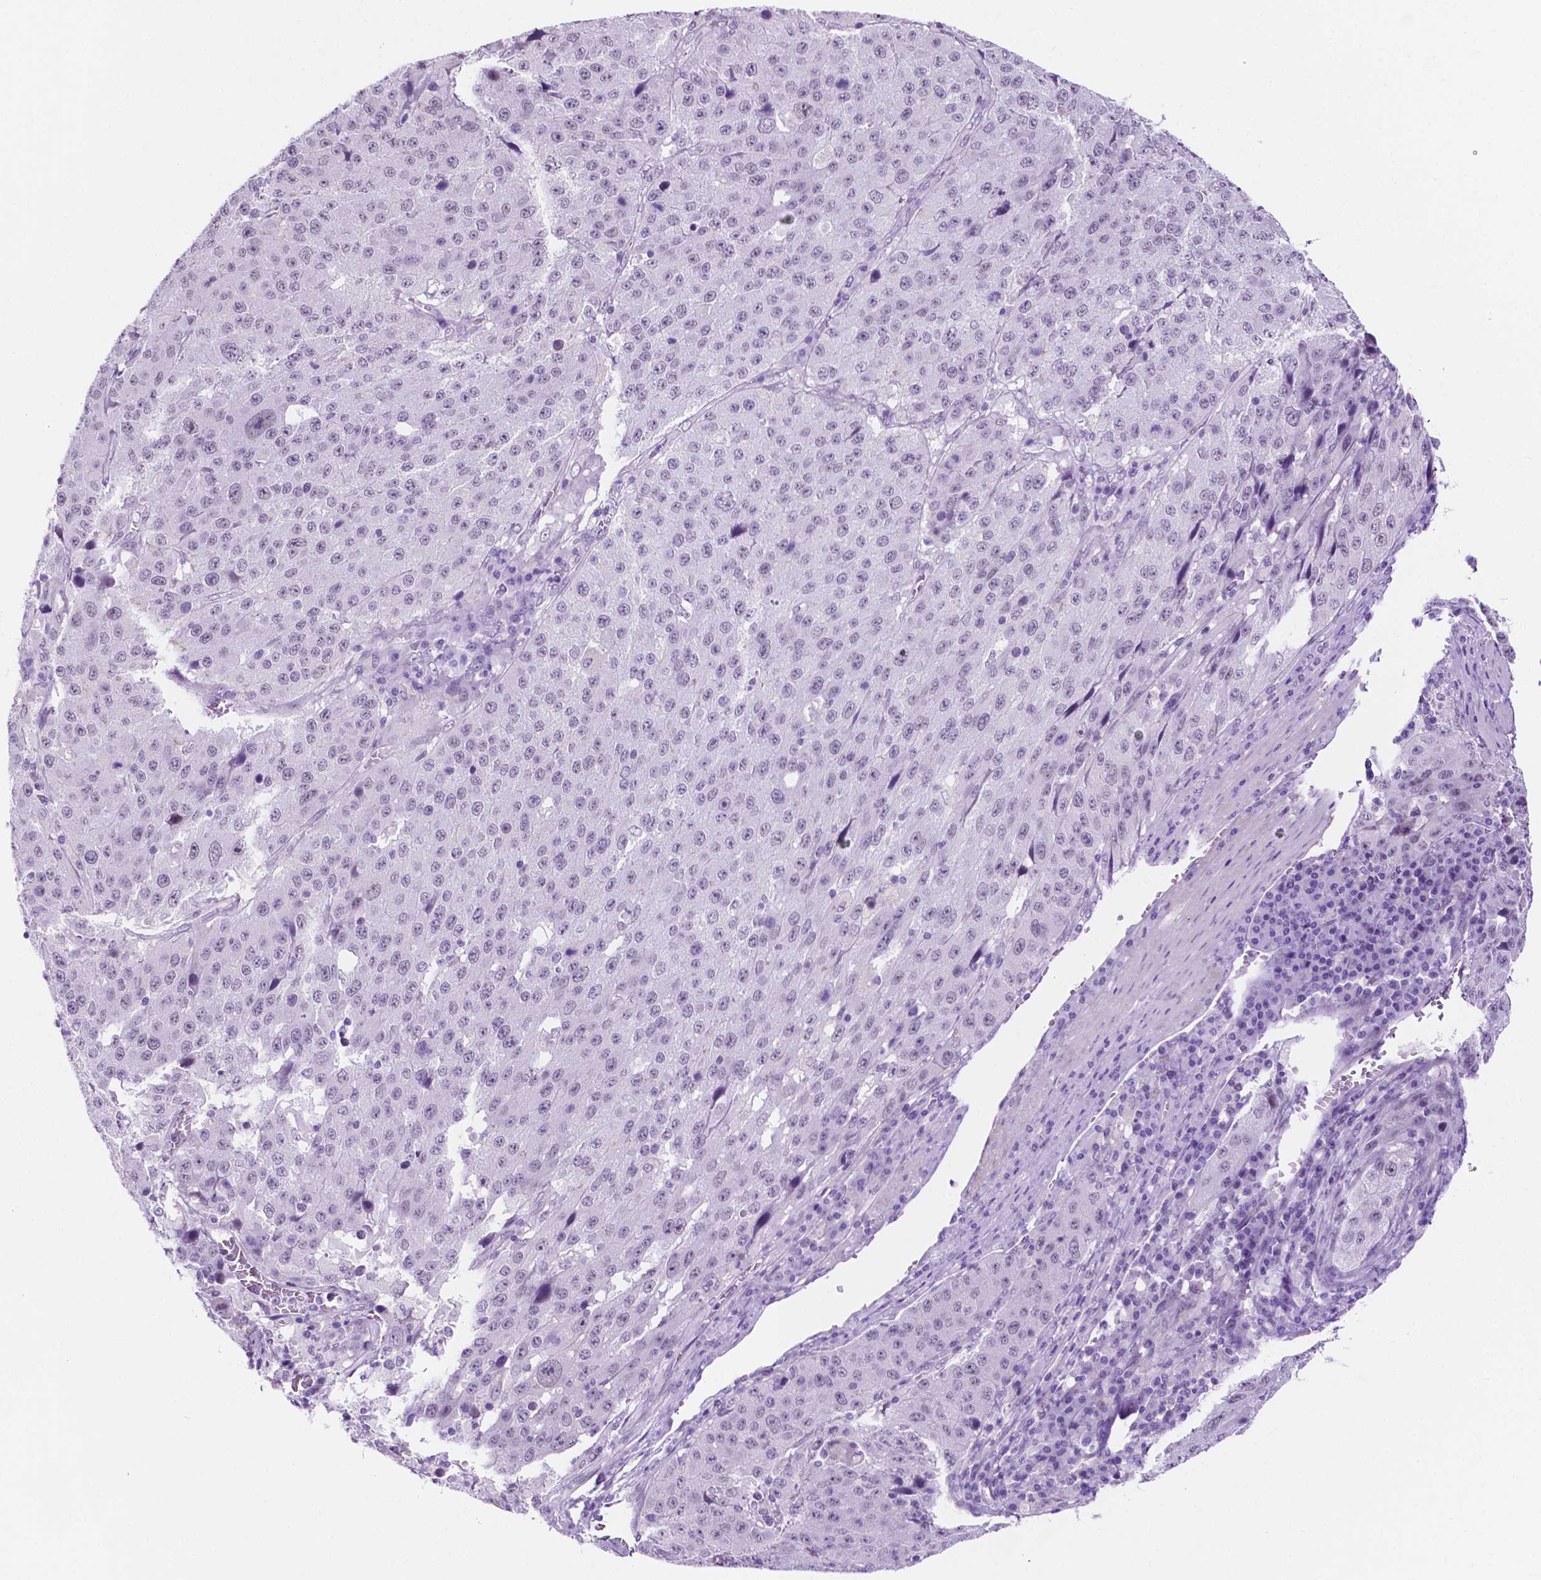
{"staining": {"intensity": "negative", "quantity": "none", "location": "none"}, "tissue": "stomach cancer", "cell_type": "Tumor cells", "image_type": "cancer", "snomed": [{"axis": "morphology", "description": "Adenocarcinoma, NOS"}, {"axis": "topography", "description": "Stomach"}], "caption": "Immunohistochemical staining of human stomach cancer (adenocarcinoma) shows no significant expression in tumor cells.", "gene": "ACY3", "patient": {"sex": "male", "age": 71}}